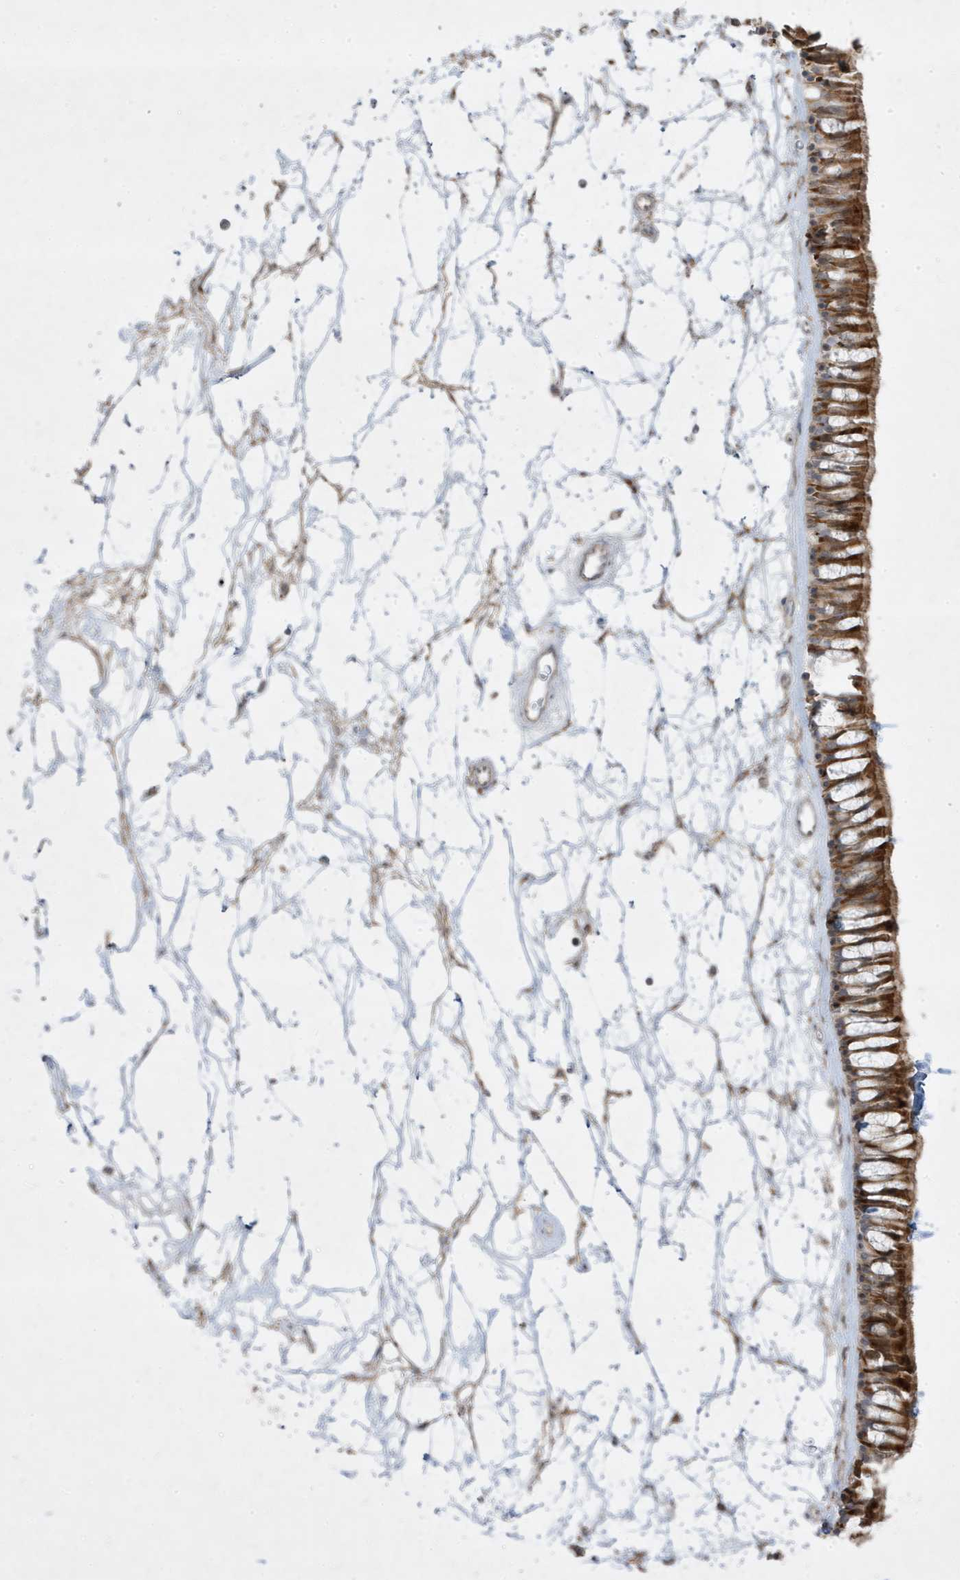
{"staining": {"intensity": "moderate", "quantity": ">75%", "location": "cytoplasmic/membranous"}, "tissue": "nasopharynx", "cell_type": "Respiratory epithelial cells", "image_type": "normal", "snomed": [{"axis": "morphology", "description": "Normal tissue, NOS"}, {"axis": "topography", "description": "Nasopharynx"}], "caption": "Nasopharynx stained with DAB (3,3'-diaminobenzidine) immunohistochemistry (IHC) demonstrates medium levels of moderate cytoplasmic/membranous staining in about >75% of respiratory epithelial cells. The staining is performed using DAB (3,3'-diaminobenzidine) brown chromogen to label protein expression. The nuclei are counter-stained blue using hematoxylin.", "gene": "RGL4", "patient": {"sex": "male", "age": 64}}